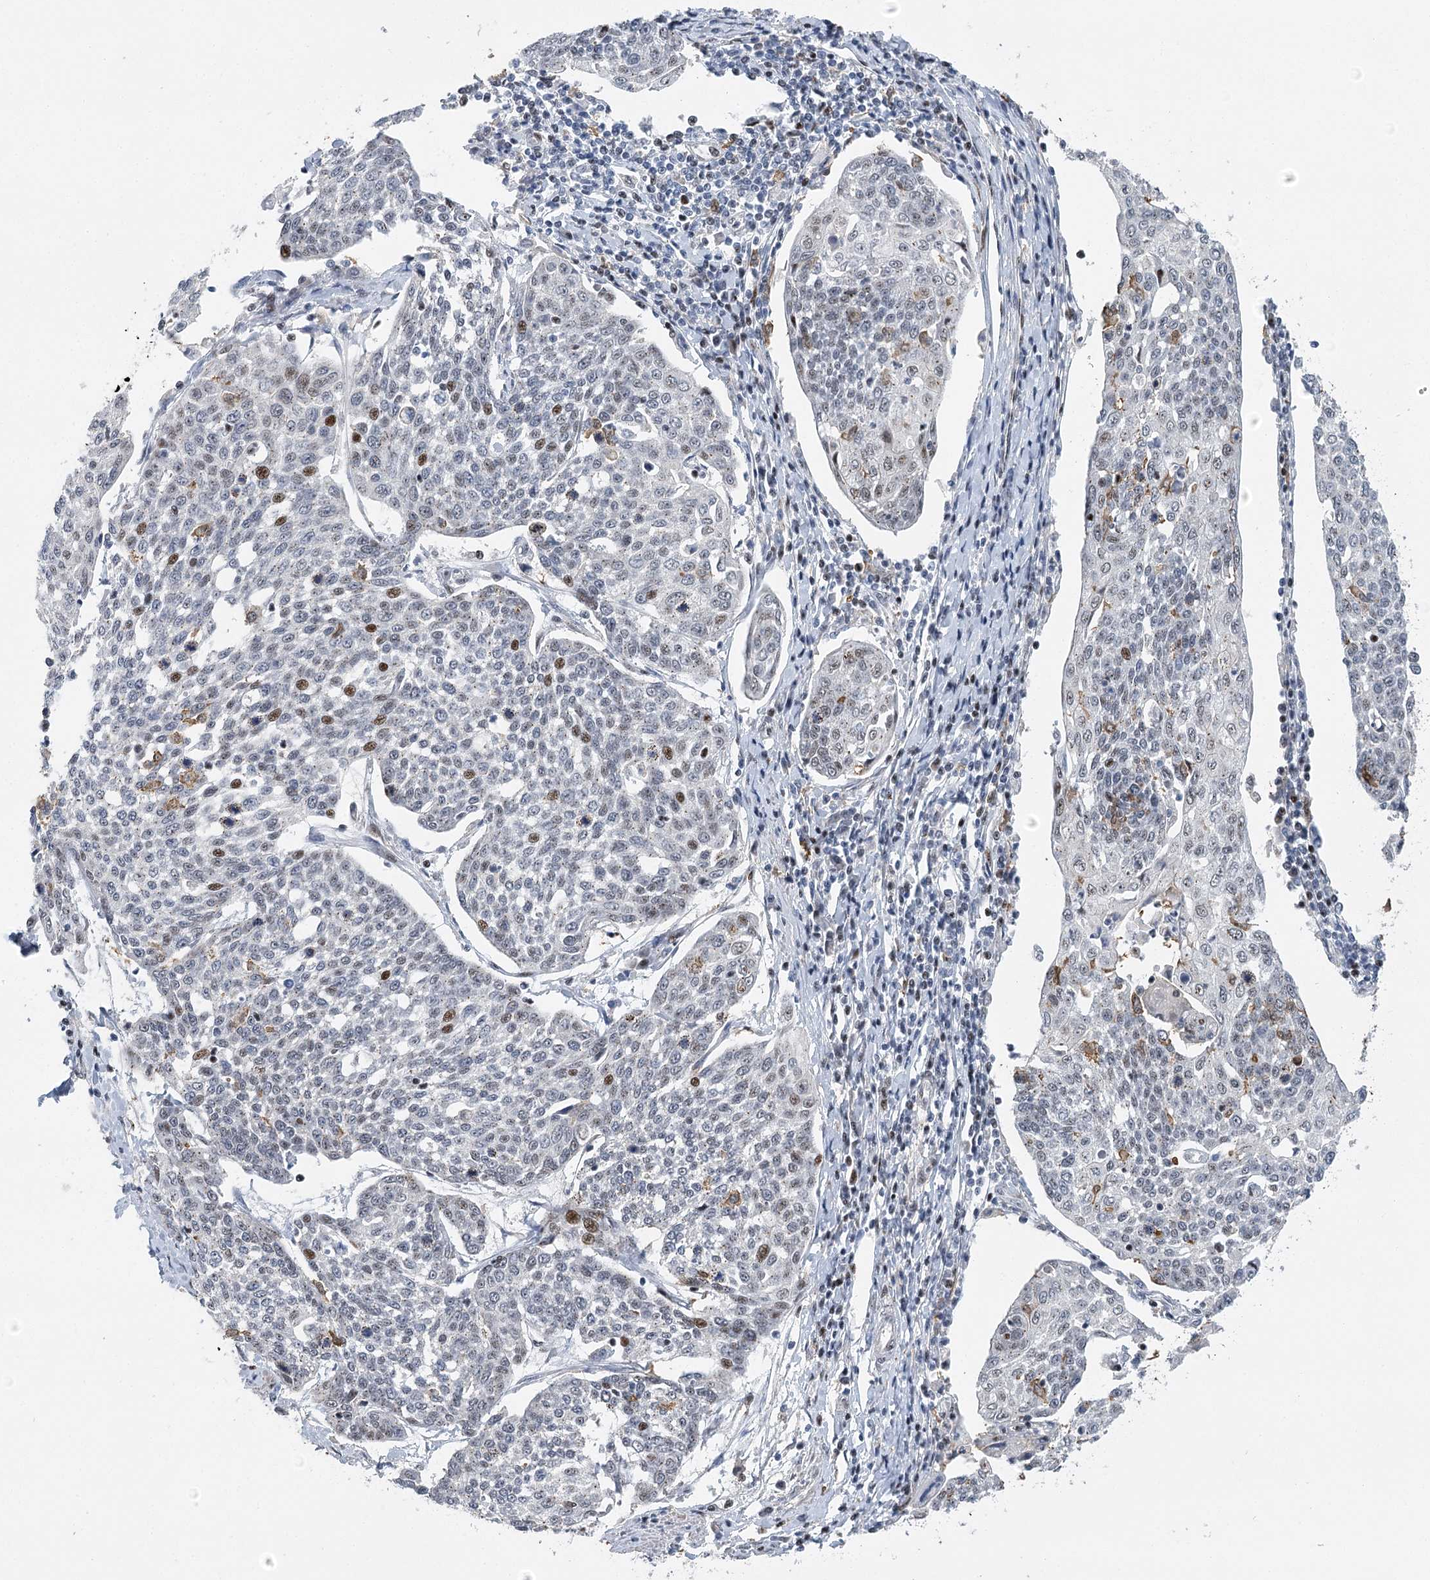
{"staining": {"intensity": "moderate", "quantity": "<25%", "location": "nuclear"}, "tissue": "cervical cancer", "cell_type": "Tumor cells", "image_type": "cancer", "snomed": [{"axis": "morphology", "description": "Squamous cell carcinoma, NOS"}, {"axis": "topography", "description": "Cervix"}], "caption": "Protein analysis of squamous cell carcinoma (cervical) tissue shows moderate nuclear expression in about <25% of tumor cells.", "gene": "CAMTA1", "patient": {"sex": "female", "age": 34}}